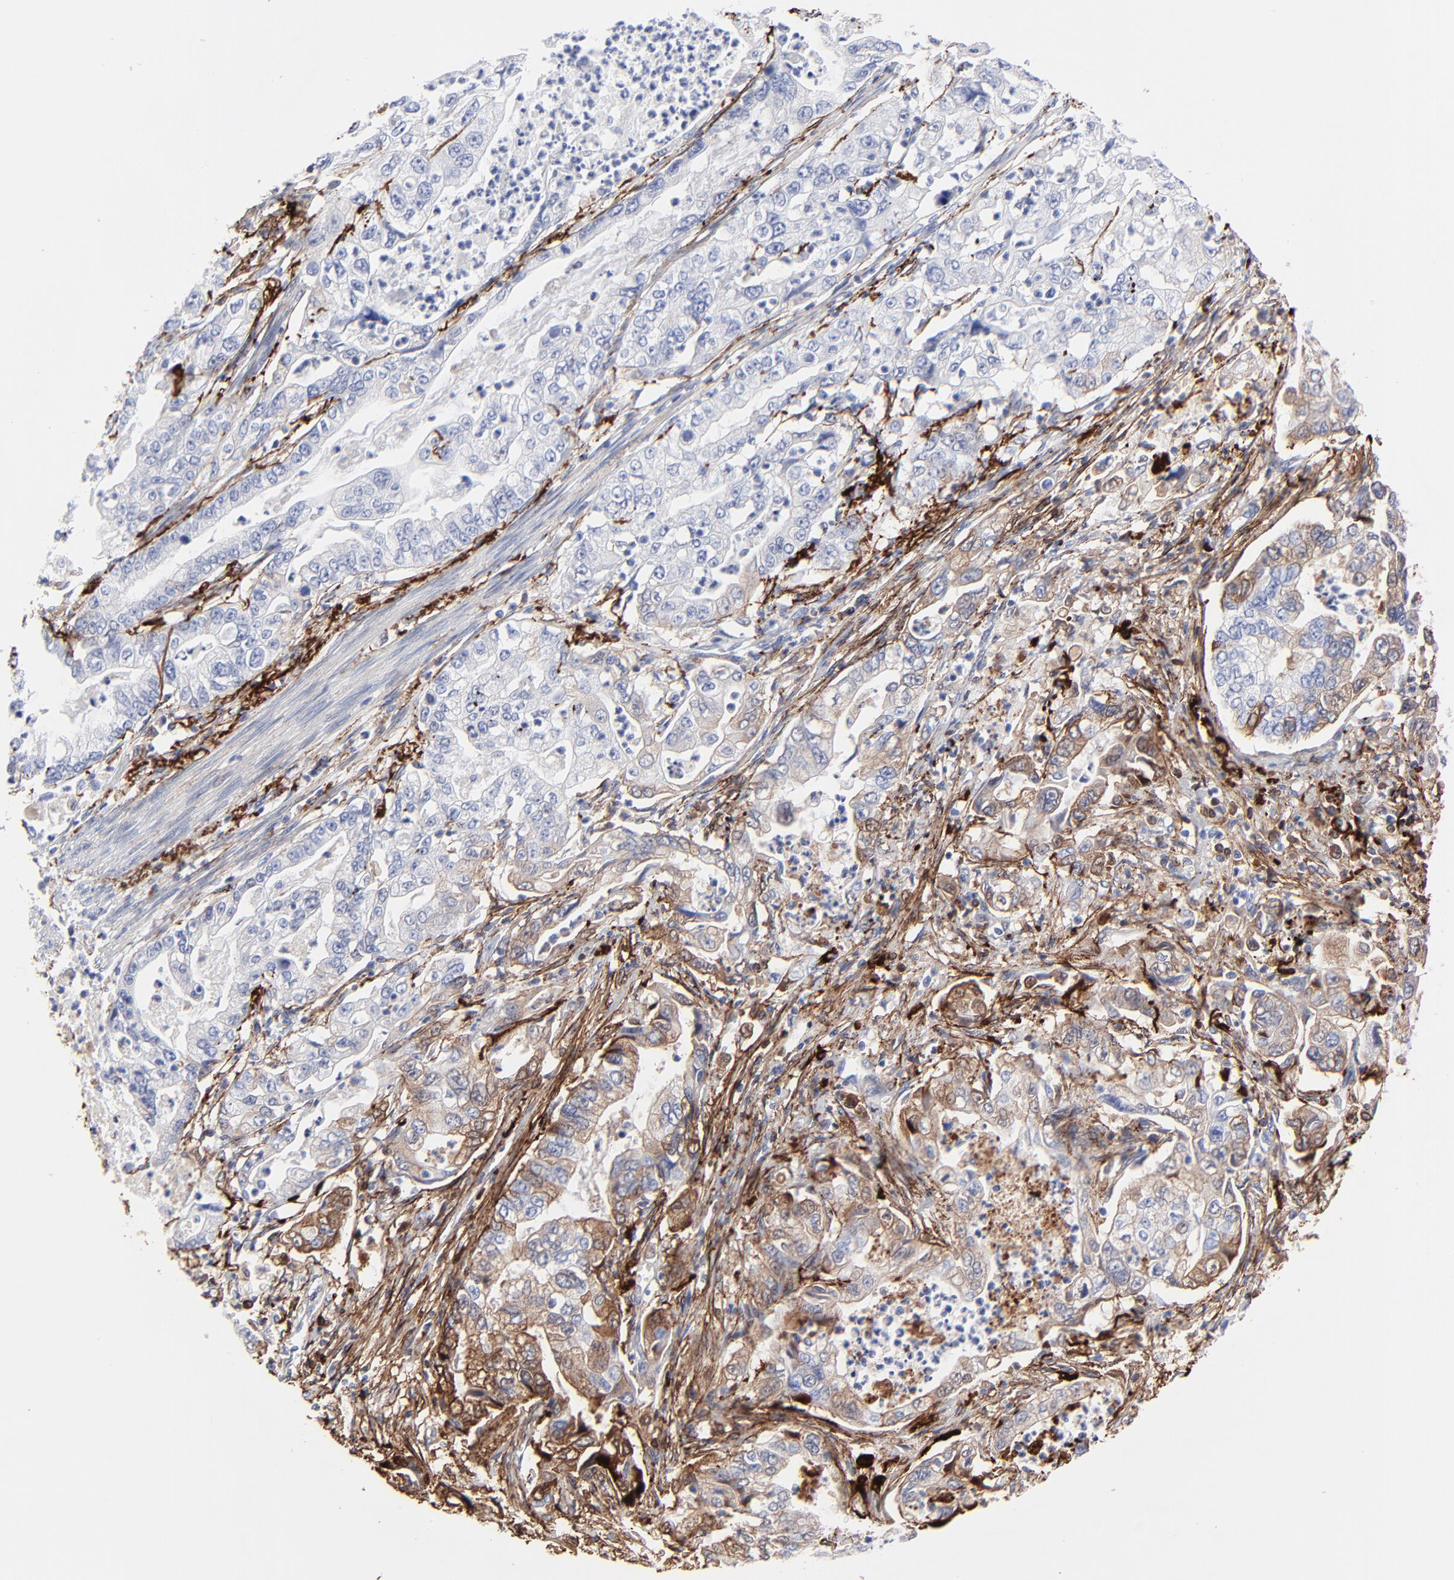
{"staining": {"intensity": "weak", "quantity": "<25%", "location": "cytoplasmic/membranous"}, "tissue": "stomach cancer", "cell_type": "Tumor cells", "image_type": "cancer", "snomed": [{"axis": "morphology", "description": "Adenocarcinoma, NOS"}, {"axis": "topography", "description": "Pancreas"}, {"axis": "topography", "description": "Stomach, upper"}], "caption": "Micrograph shows no protein staining in tumor cells of stomach adenocarcinoma tissue.", "gene": "FBLN2", "patient": {"sex": "male", "age": 77}}